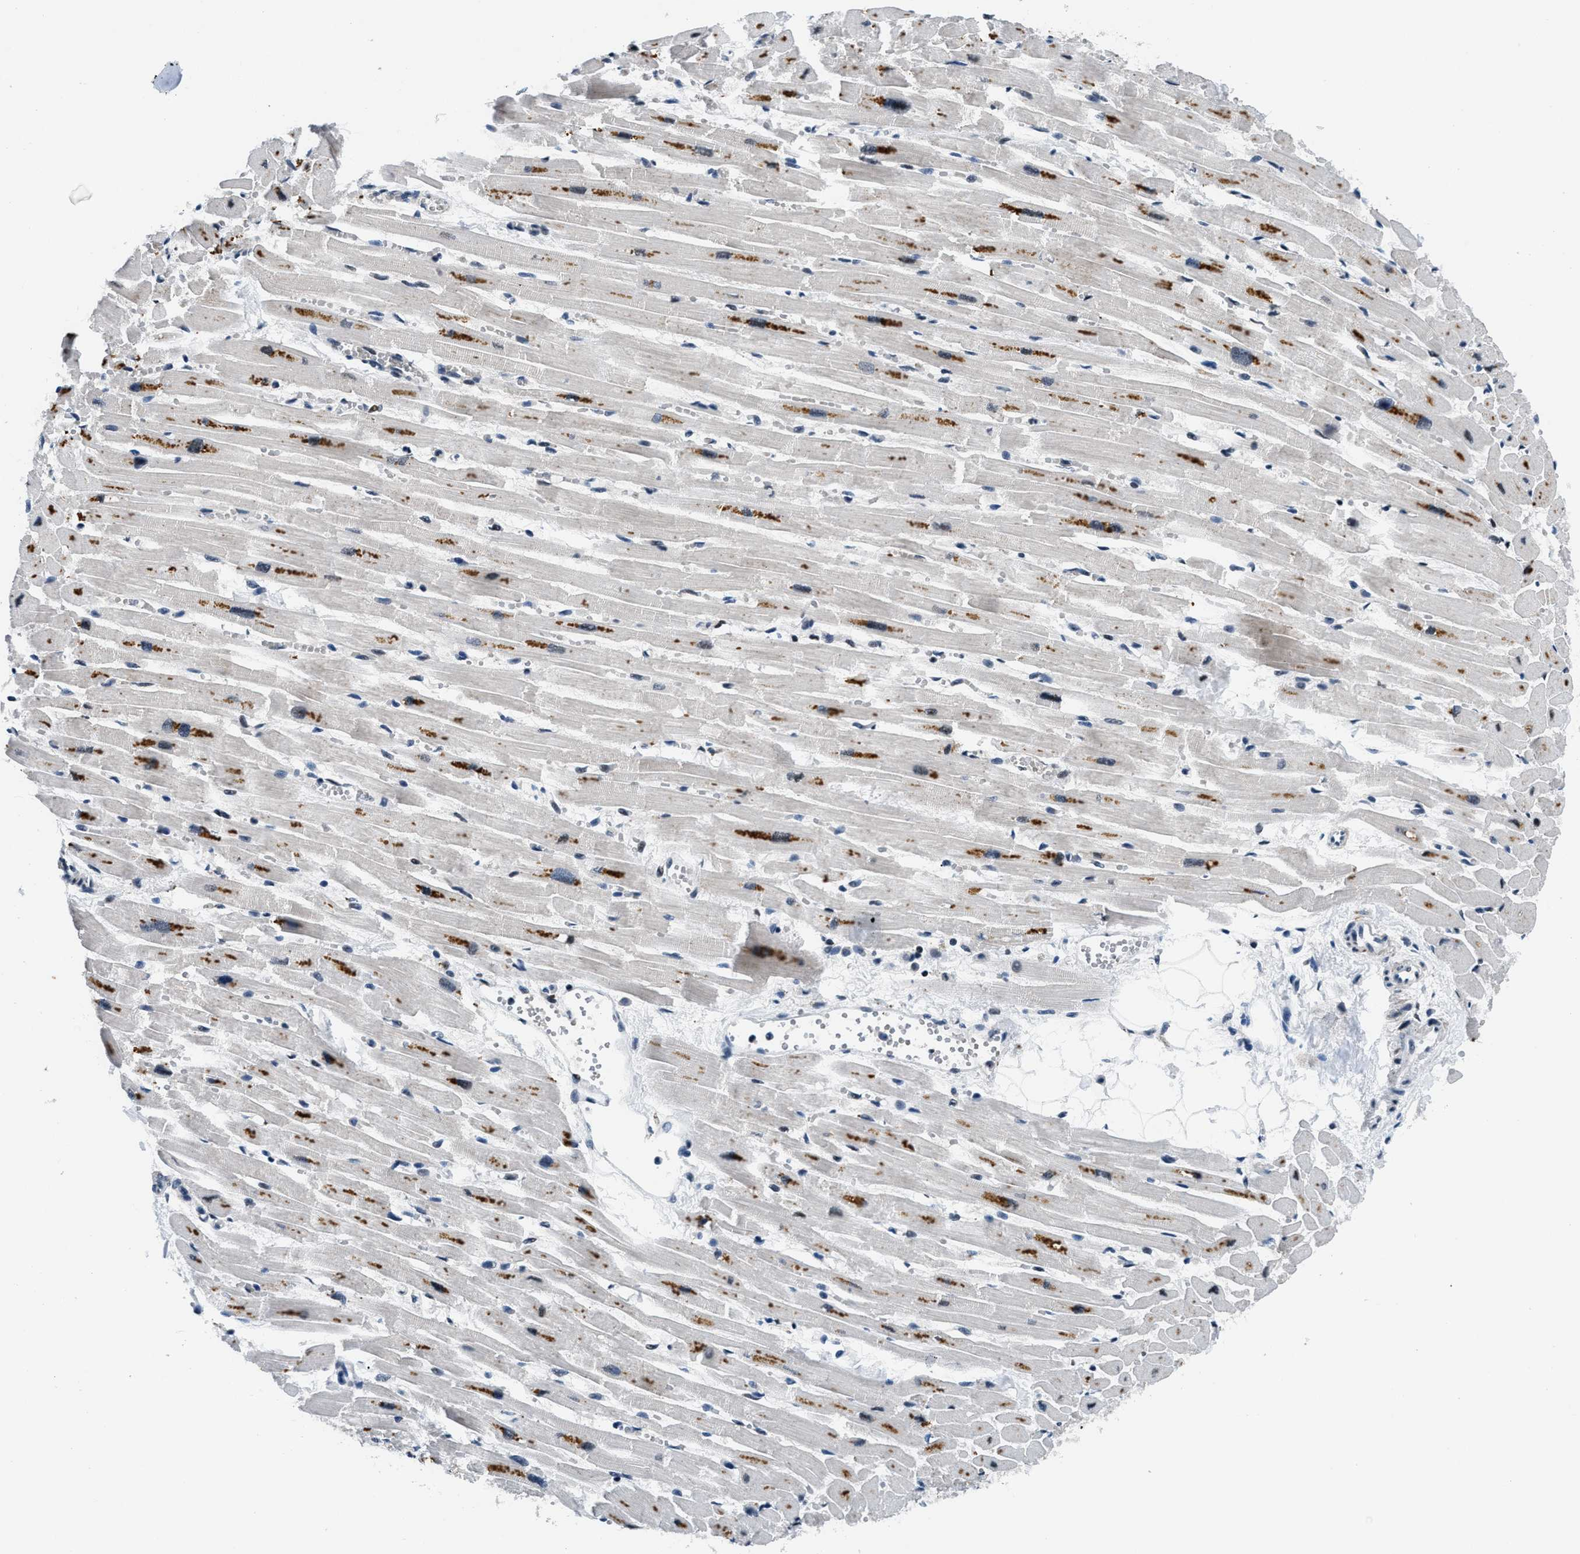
{"staining": {"intensity": "strong", "quantity": "25%-75%", "location": "cytoplasmic/membranous,nuclear"}, "tissue": "heart muscle", "cell_type": "Cardiomyocytes", "image_type": "normal", "snomed": [{"axis": "morphology", "description": "Normal tissue, NOS"}, {"axis": "topography", "description": "Heart"}], "caption": "Immunohistochemistry of benign human heart muscle shows high levels of strong cytoplasmic/membranous,nuclear expression in approximately 25%-75% of cardiomyocytes.", "gene": "SMARCB1", "patient": {"sex": "female", "age": 54}}